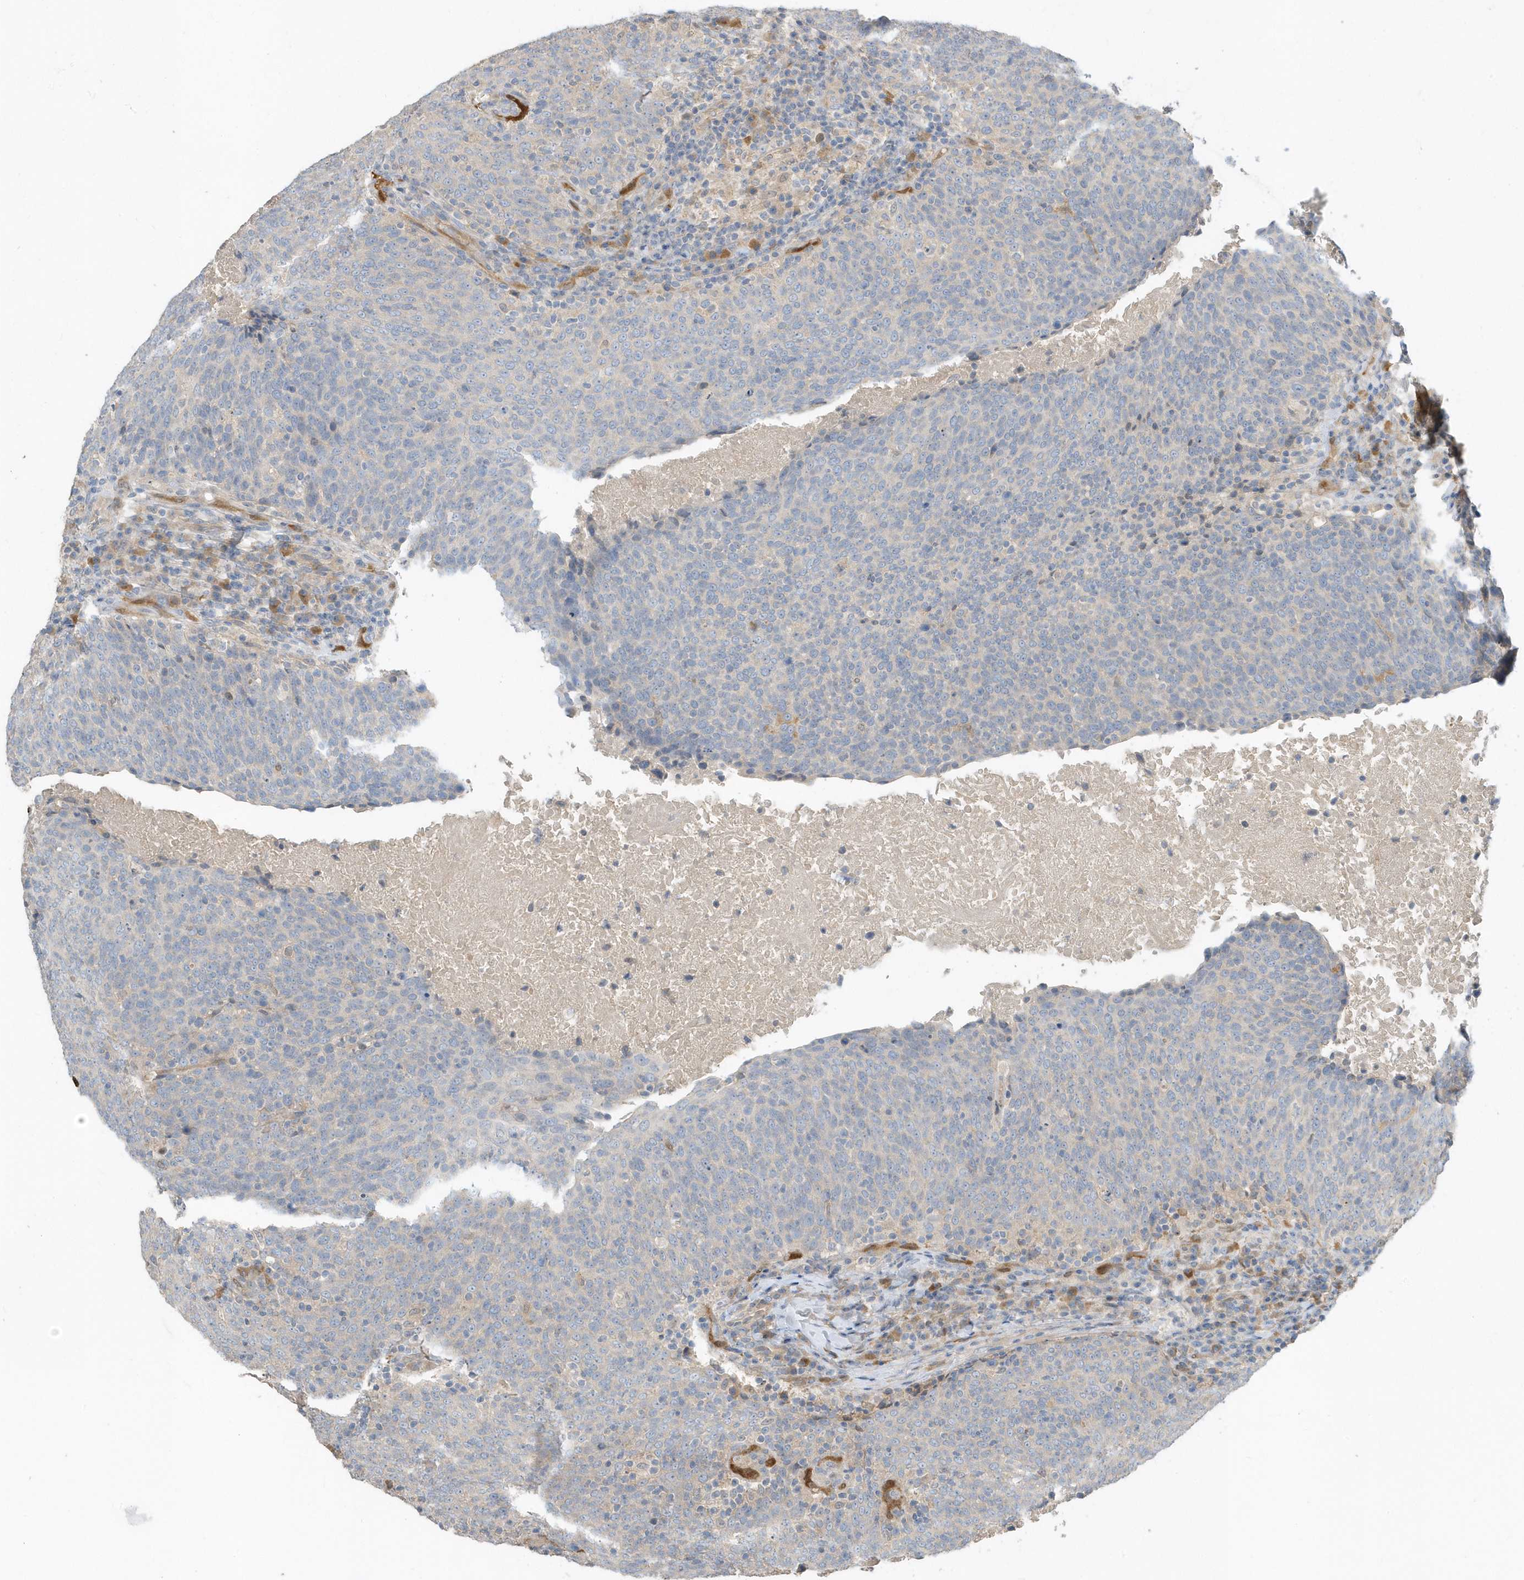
{"staining": {"intensity": "negative", "quantity": "none", "location": "none"}, "tissue": "head and neck cancer", "cell_type": "Tumor cells", "image_type": "cancer", "snomed": [{"axis": "morphology", "description": "Squamous cell carcinoma, NOS"}, {"axis": "morphology", "description": "Squamous cell carcinoma, metastatic, NOS"}, {"axis": "topography", "description": "Lymph node"}, {"axis": "topography", "description": "Head-Neck"}], "caption": "Tumor cells are negative for brown protein staining in head and neck cancer (metastatic squamous cell carcinoma).", "gene": "USP53", "patient": {"sex": "male", "age": 62}}